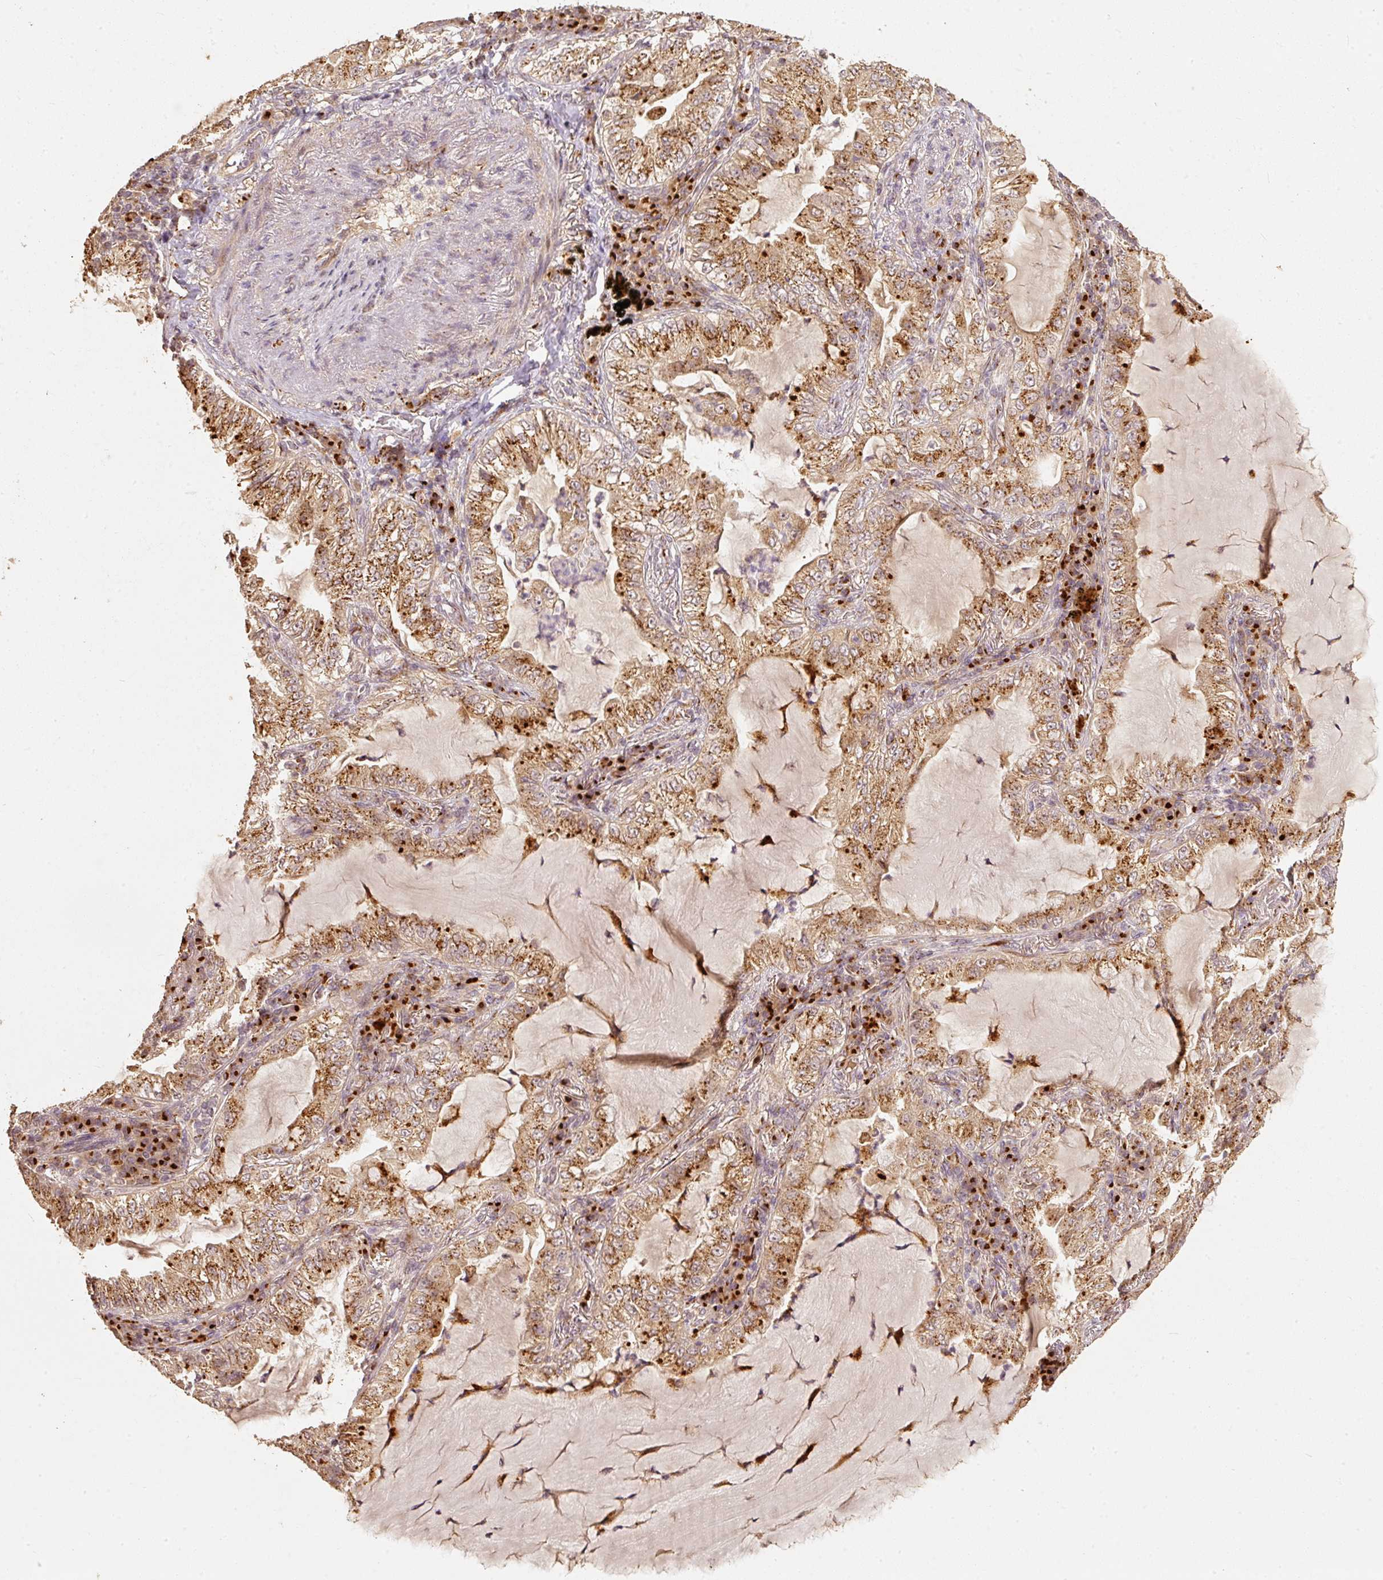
{"staining": {"intensity": "moderate", "quantity": ">75%", "location": "cytoplasmic/membranous"}, "tissue": "lung cancer", "cell_type": "Tumor cells", "image_type": "cancer", "snomed": [{"axis": "morphology", "description": "Adenocarcinoma, NOS"}, {"axis": "topography", "description": "Lung"}], "caption": "Tumor cells demonstrate moderate cytoplasmic/membranous staining in approximately >75% of cells in lung cancer (adenocarcinoma).", "gene": "FUT8", "patient": {"sex": "female", "age": 73}}